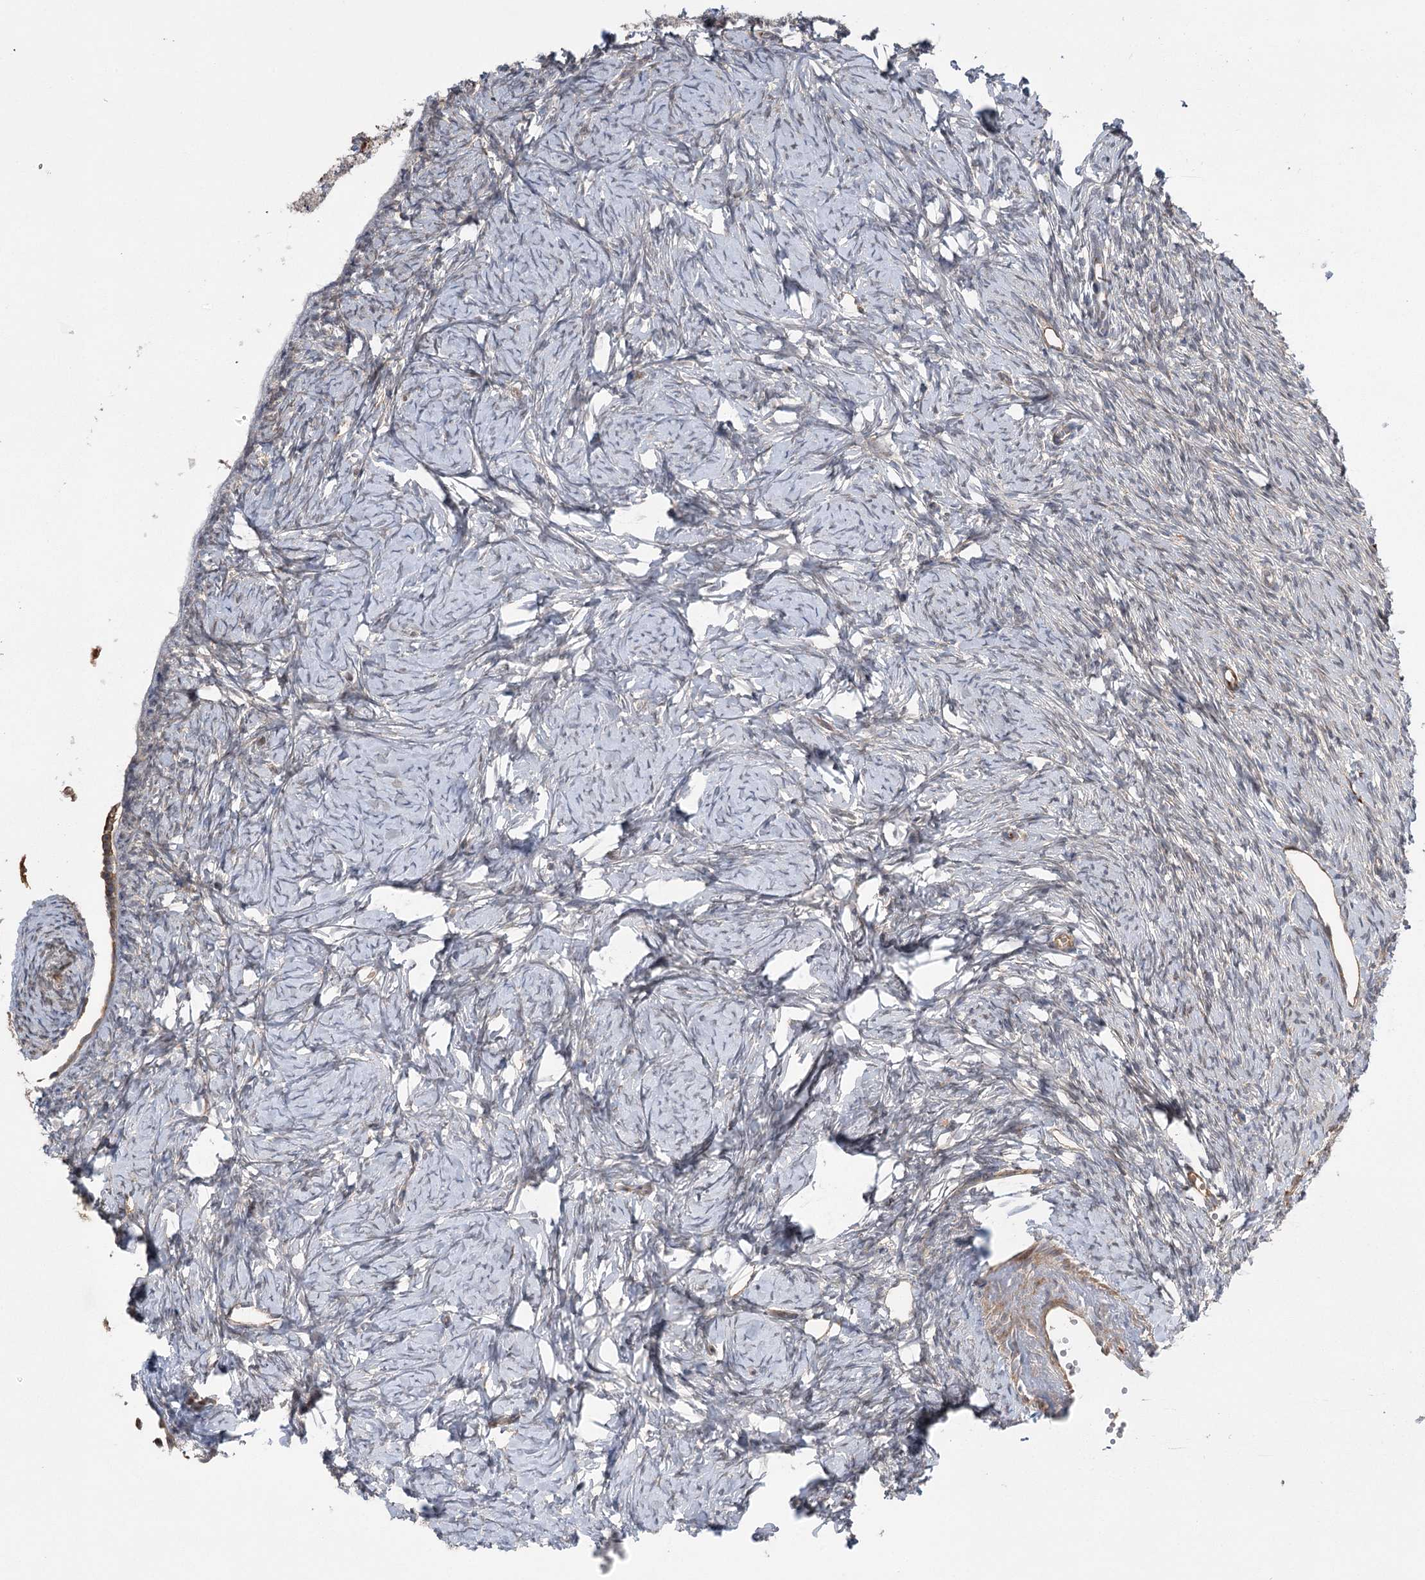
{"staining": {"intensity": "weak", "quantity": "<25%", "location": "cytoplasmic/membranous,nuclear"}, "tissue": "ovary", "cell_type": "Ovarian stroma cells", "image_type": "normal", "snomed": [{"axis": "morphology", "description": "Normal tissue, NOS"}, {"axis": "topography", "description": "Ovary"}], "caption": "Human ovary stained for a protein using immunohistochemistry (IHC) displays no staining in ovarian stroma cells.", "gene": "KCNN2", "patient": {"sex": "female", "age": 51}}